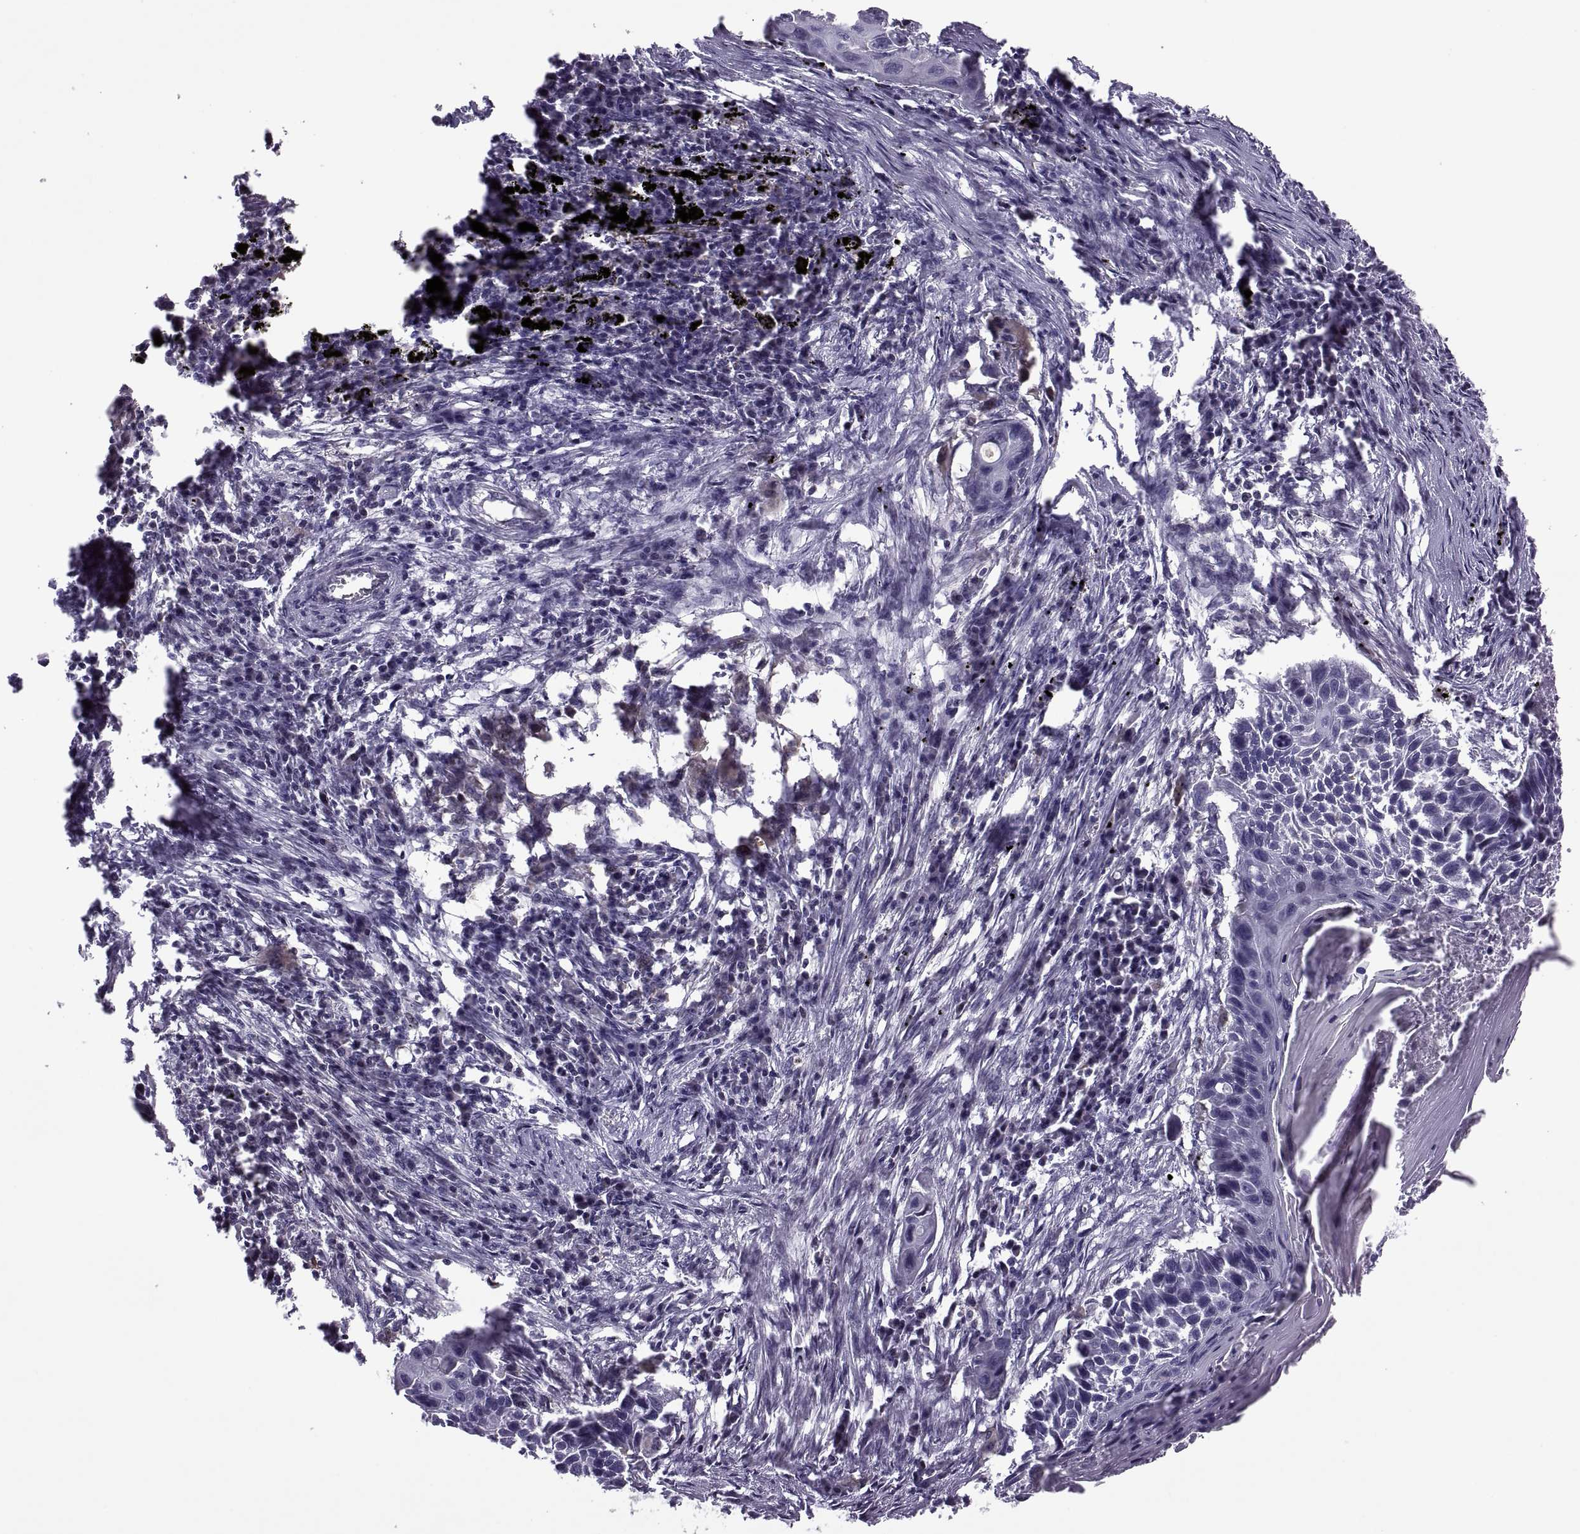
{"staining": {"intensity": "negative", "quantity": "none", "location": "none"}, "tissue": "lung cancer", "cell_type": "Tumor cells", "image_type": "cancer", "snomed": [{"axis": "morphology", "description": "Squamous cell carcinoma, NOS"}, {"axis": "topography", "description": "Lung"}], "caption": "Immunohistochemical staining of human squamous cell carcinoma (lung) shows no significant staining in tumor cells.", "gene": "ODF3", "patient": {"sex": "male", "age": 78}}